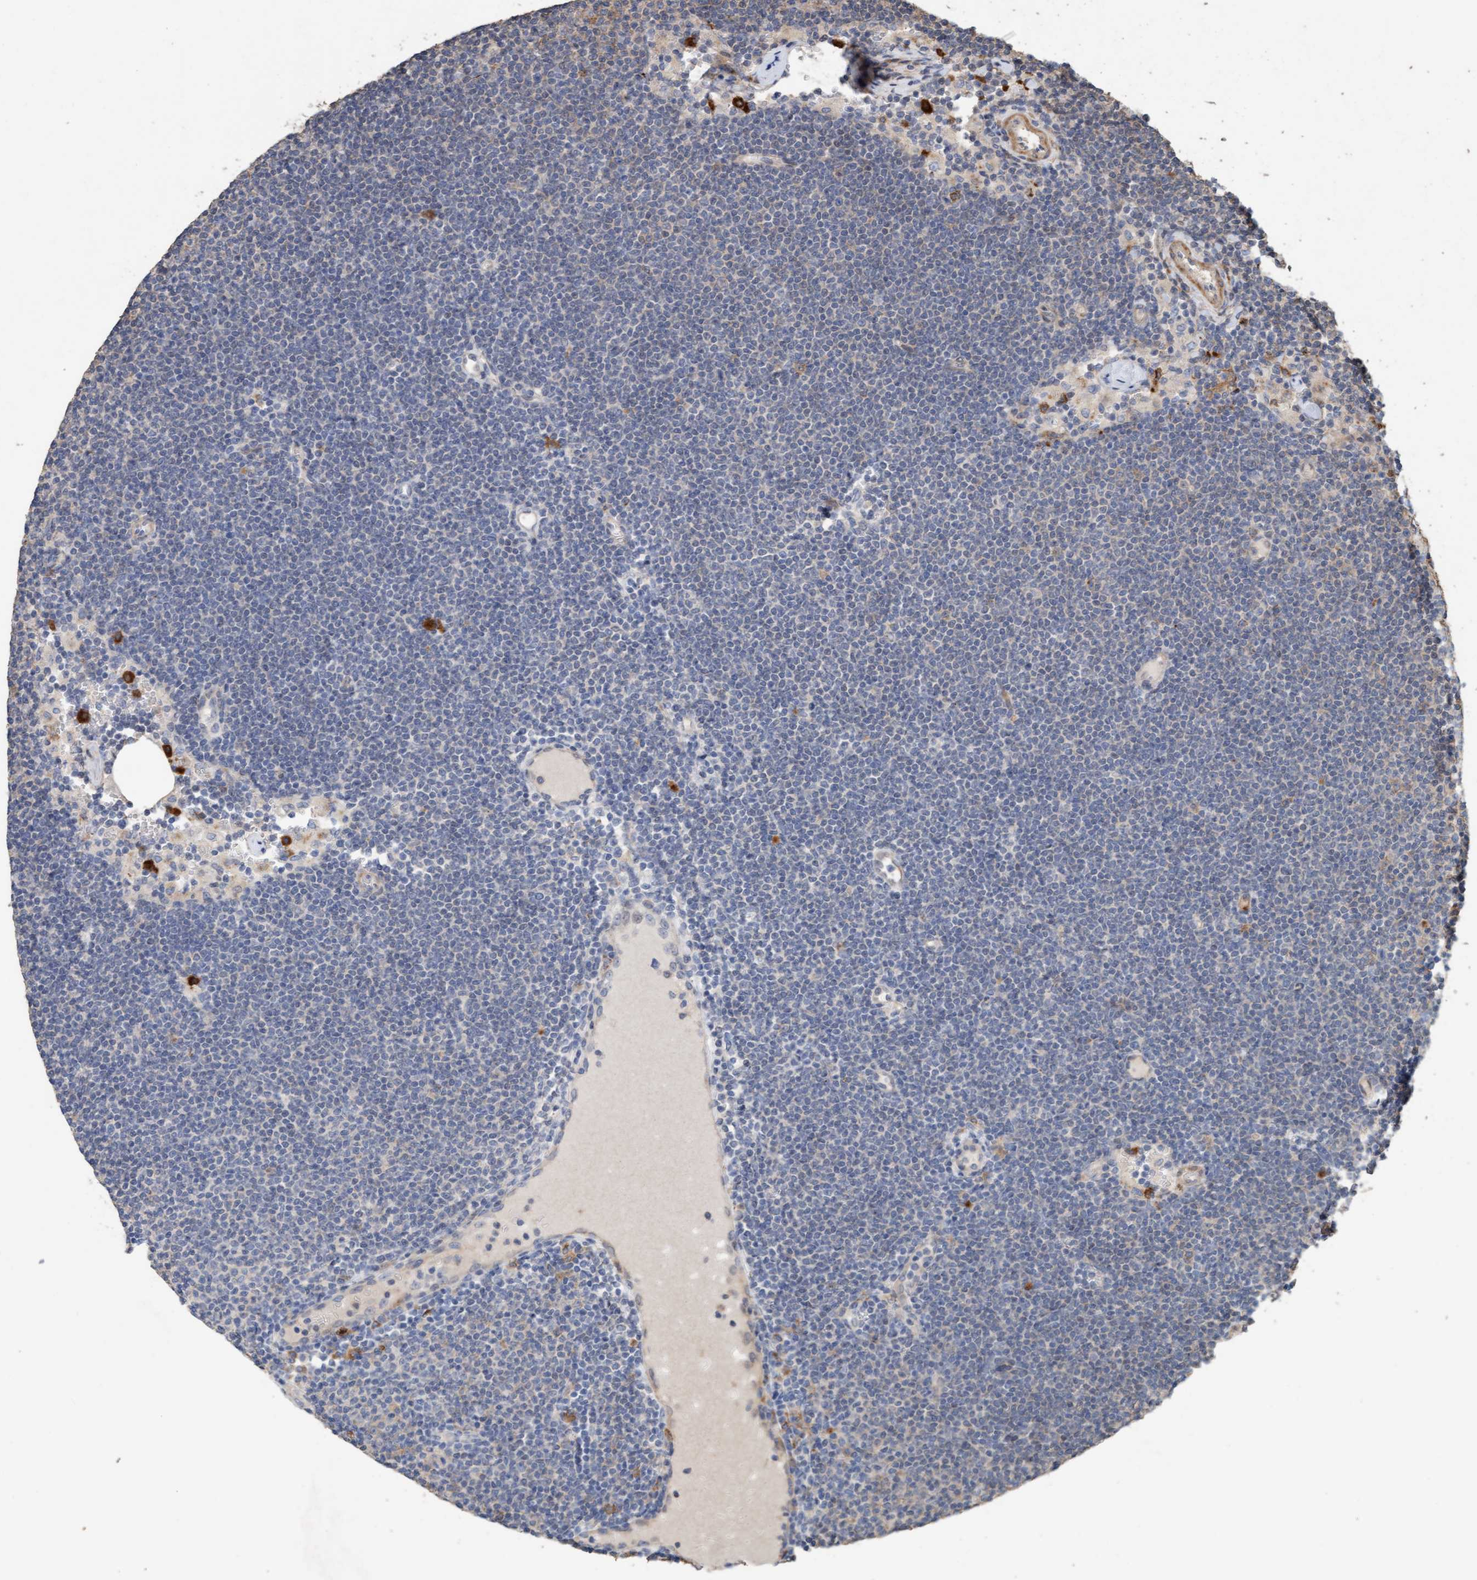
{"staining": {"intensity": "negative", "quantity": "none", "location": "none"}, "tissue": "lymphoma", "cell_type": "Tumor cells", "image_type": "cancer", "snomed": [{"axis": "morphology", "description": "Malignant lymphoma, non-Hodgkin's type, Low grade"}, {"axis": "topography", "description": "Lymph node"}], "caption": "Tumor cells show no significant protein expression in malignant lymphoma, non-Hodgkin's type (low-grade). The staining is performed using DAB (3,3'-diaminobenzidine) brown chromogen with nuclei counter-stained in using hematoxylin.", "gene": "LONRF1", "patient": {"sex": "female", "age": 53}}